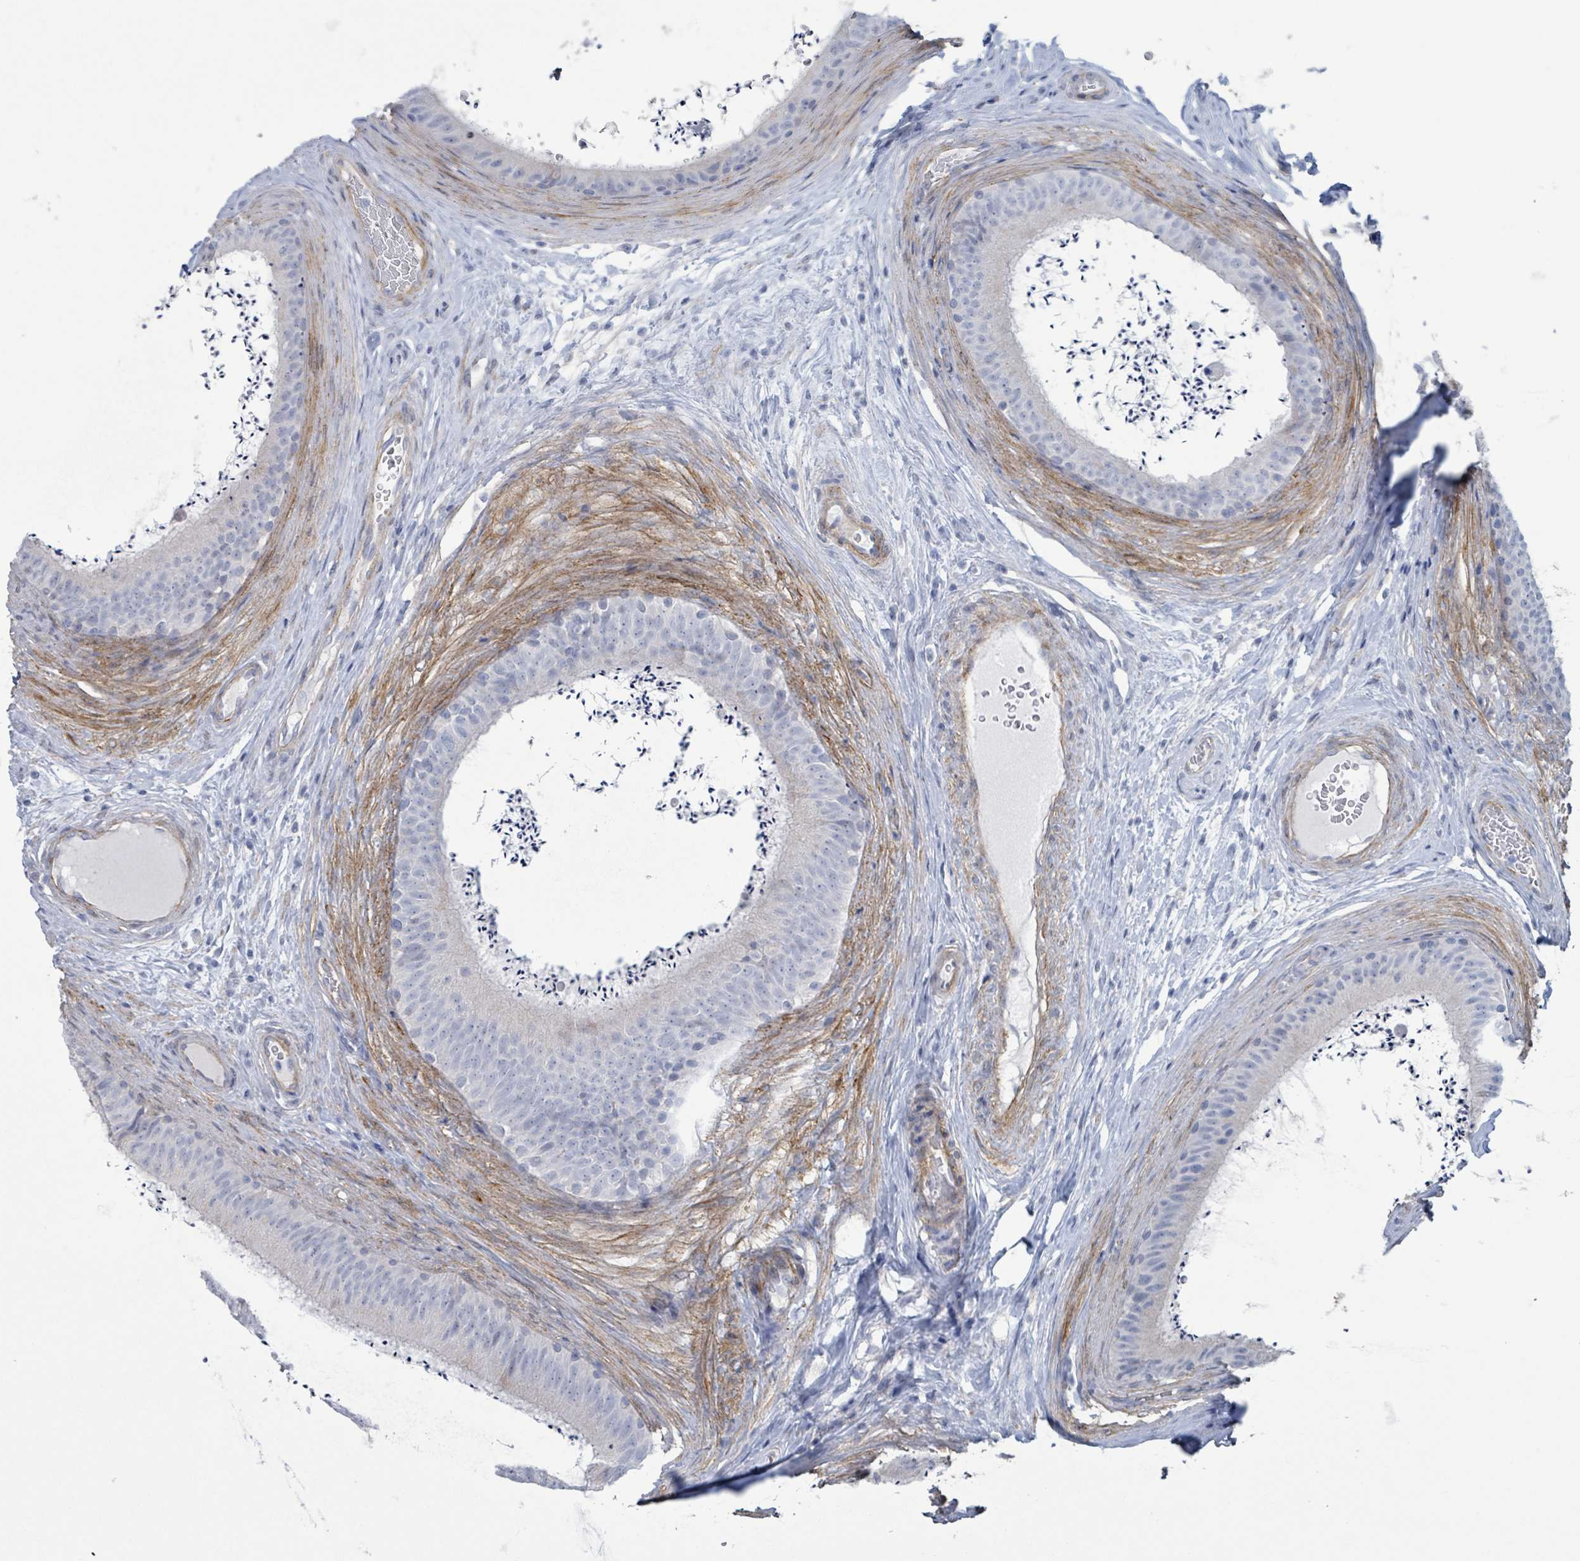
{"staining": {"intensity": "moderate", "quantity": "25%-75%", "location": "cytoplasmic/membranous"}, "tissue": "epididymis", "cell_type": "Glandular cells", "image_type": "normal", "snomed": [{"axis": "morphology", "description": "Normal tissue, NOS"}, {"axis": "topography", "description": "Testis"}, {"axis": "topography", "description": "Epididymis"}], "caption": "Approximately 25%-75% of glandular cells in benign human epididymis display moderate cytoplasmic/membranous protein staining as visualized by brown immunohistochemical staining.", "gene": "PKLR", "patient": {"sex": "male", "age": 41}}